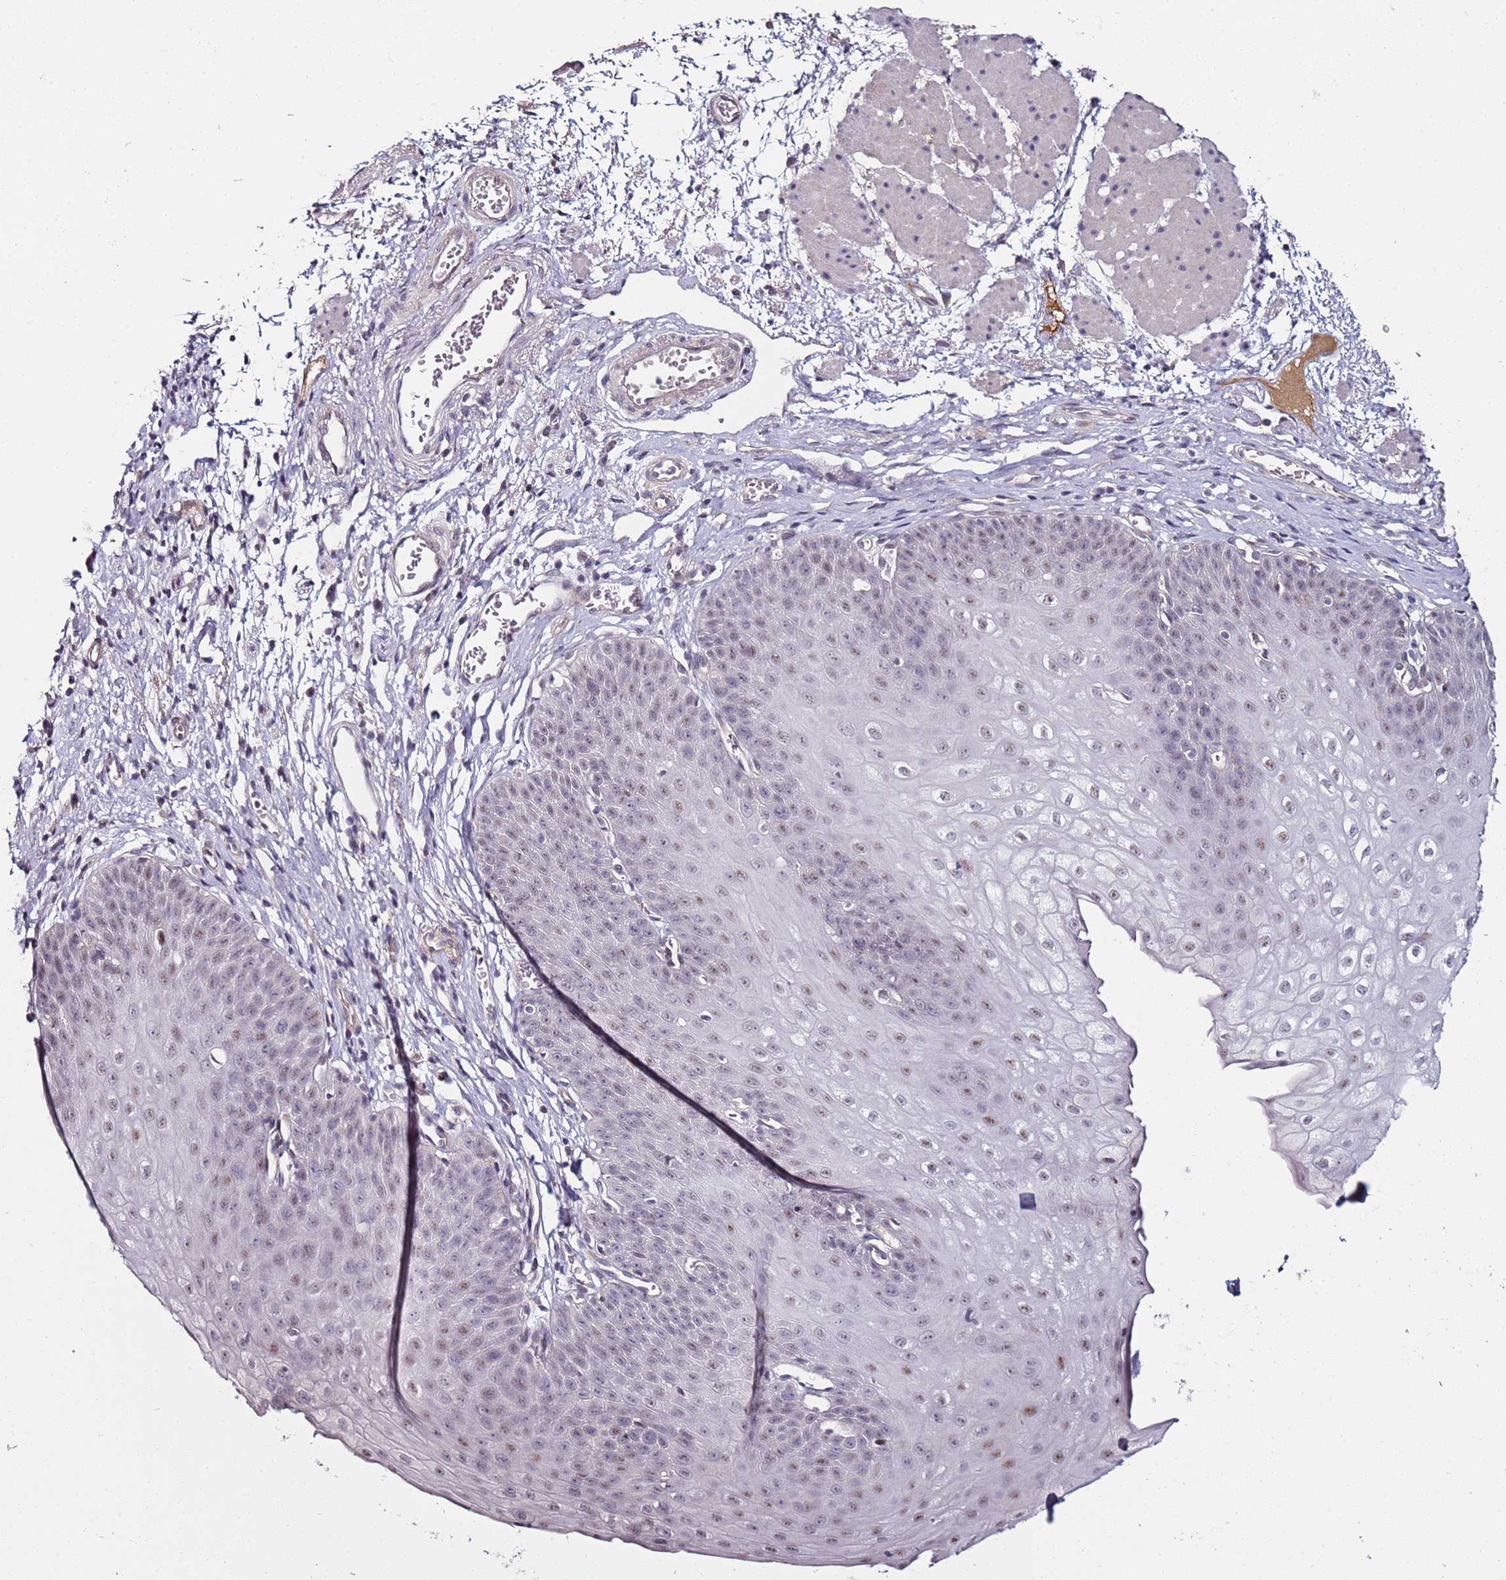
{"staining": {"intensity": "moderate", "quantity": "25%-75%", "location": "nuclear"}, "tissue": "esophagus", "cell_type": "Squamous epithelial cells", "image_type": "normal", "snomed": [{"axis": "morphology", "description": "Normal tissue, NOS"}, {"axis": "topography", "description": "Esophagus"}], "caption": "Protein expression analysis of benign esophagus reveals moderate nuclear positivity in approximately 25%-75% of squamous epithelial cells.", "gene": "DUSP28", "patient": {"sex": "male", "age": 71}}